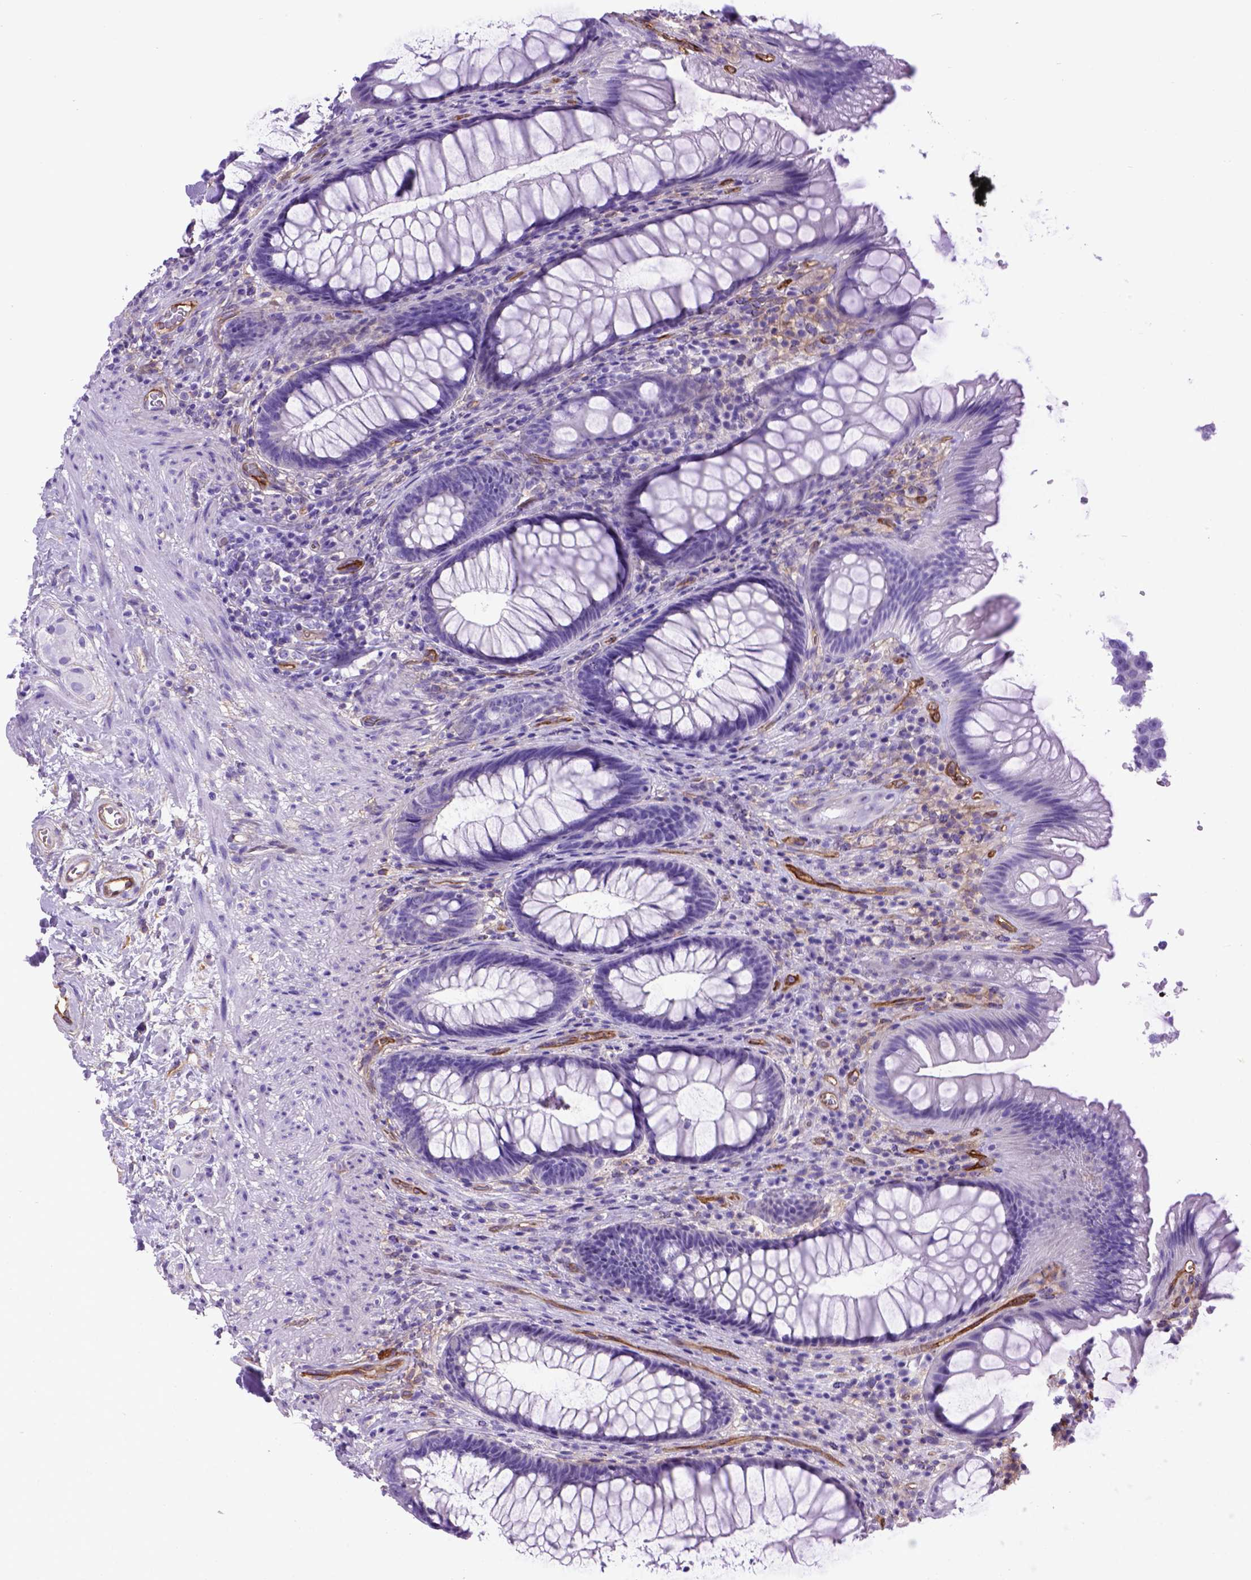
{"staining": {"intensity": "negative", "quantity": "none", "location": "none"}, "tissue": "rectum", "cell_type": "Glandular cells", "image_type": "normal", "snomed": [{"axis": "morphology", "description": "Normal tissue, NOS"}, {"axis": "topography", "description": "Smooth muscle"}, {"axis": "topography", "description": "Rectum"}], "caption": "The immunohistochemistry (IHC) photomicrograph has no significant positivity in glandular cells of rectum. (DAB (3,3'-diaminobenzidine) immunohistochemistry (IHC), high magnification).", "gene": "ENG", "patient": {"sex": "male", "age": 53}}